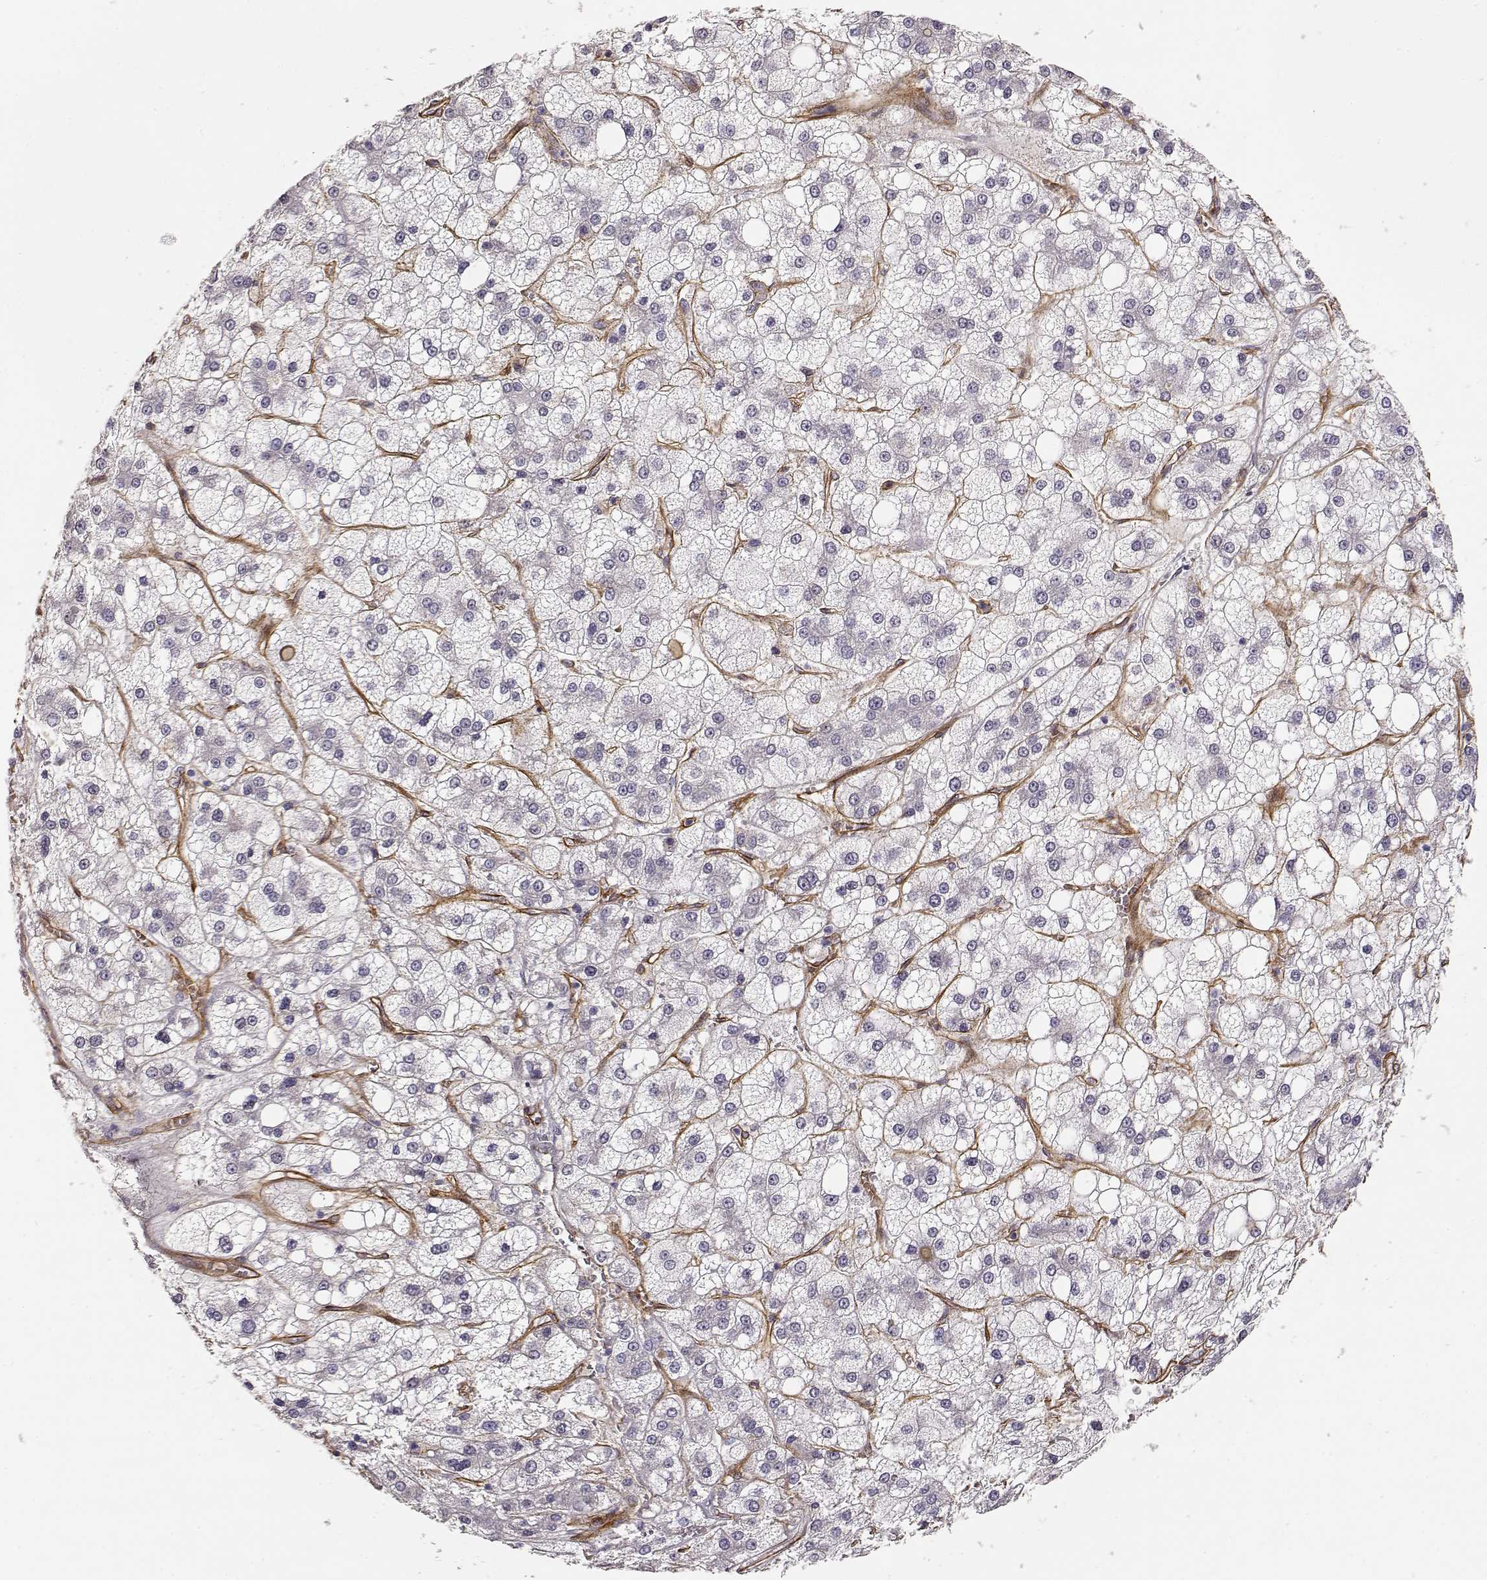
{"staining": {"intensity": "negative", "quantity": "none", "location": "none"}, "tissue": "liver cancer", "cell_type": "Tumor cells", "image_type": "cancer", "snomed": [{"axis": "morphology", "description": "Carcinoma, Hepatocellular, NOS"}, {"axis": "topography", "description": "Liver"}], "caption": "The histopathology image demonstrates no significant expression in tumor cells of liver hepatocellular carcinoma.", "gene": "LAMC1", "patient": {"sex": "male", "age": 73}}